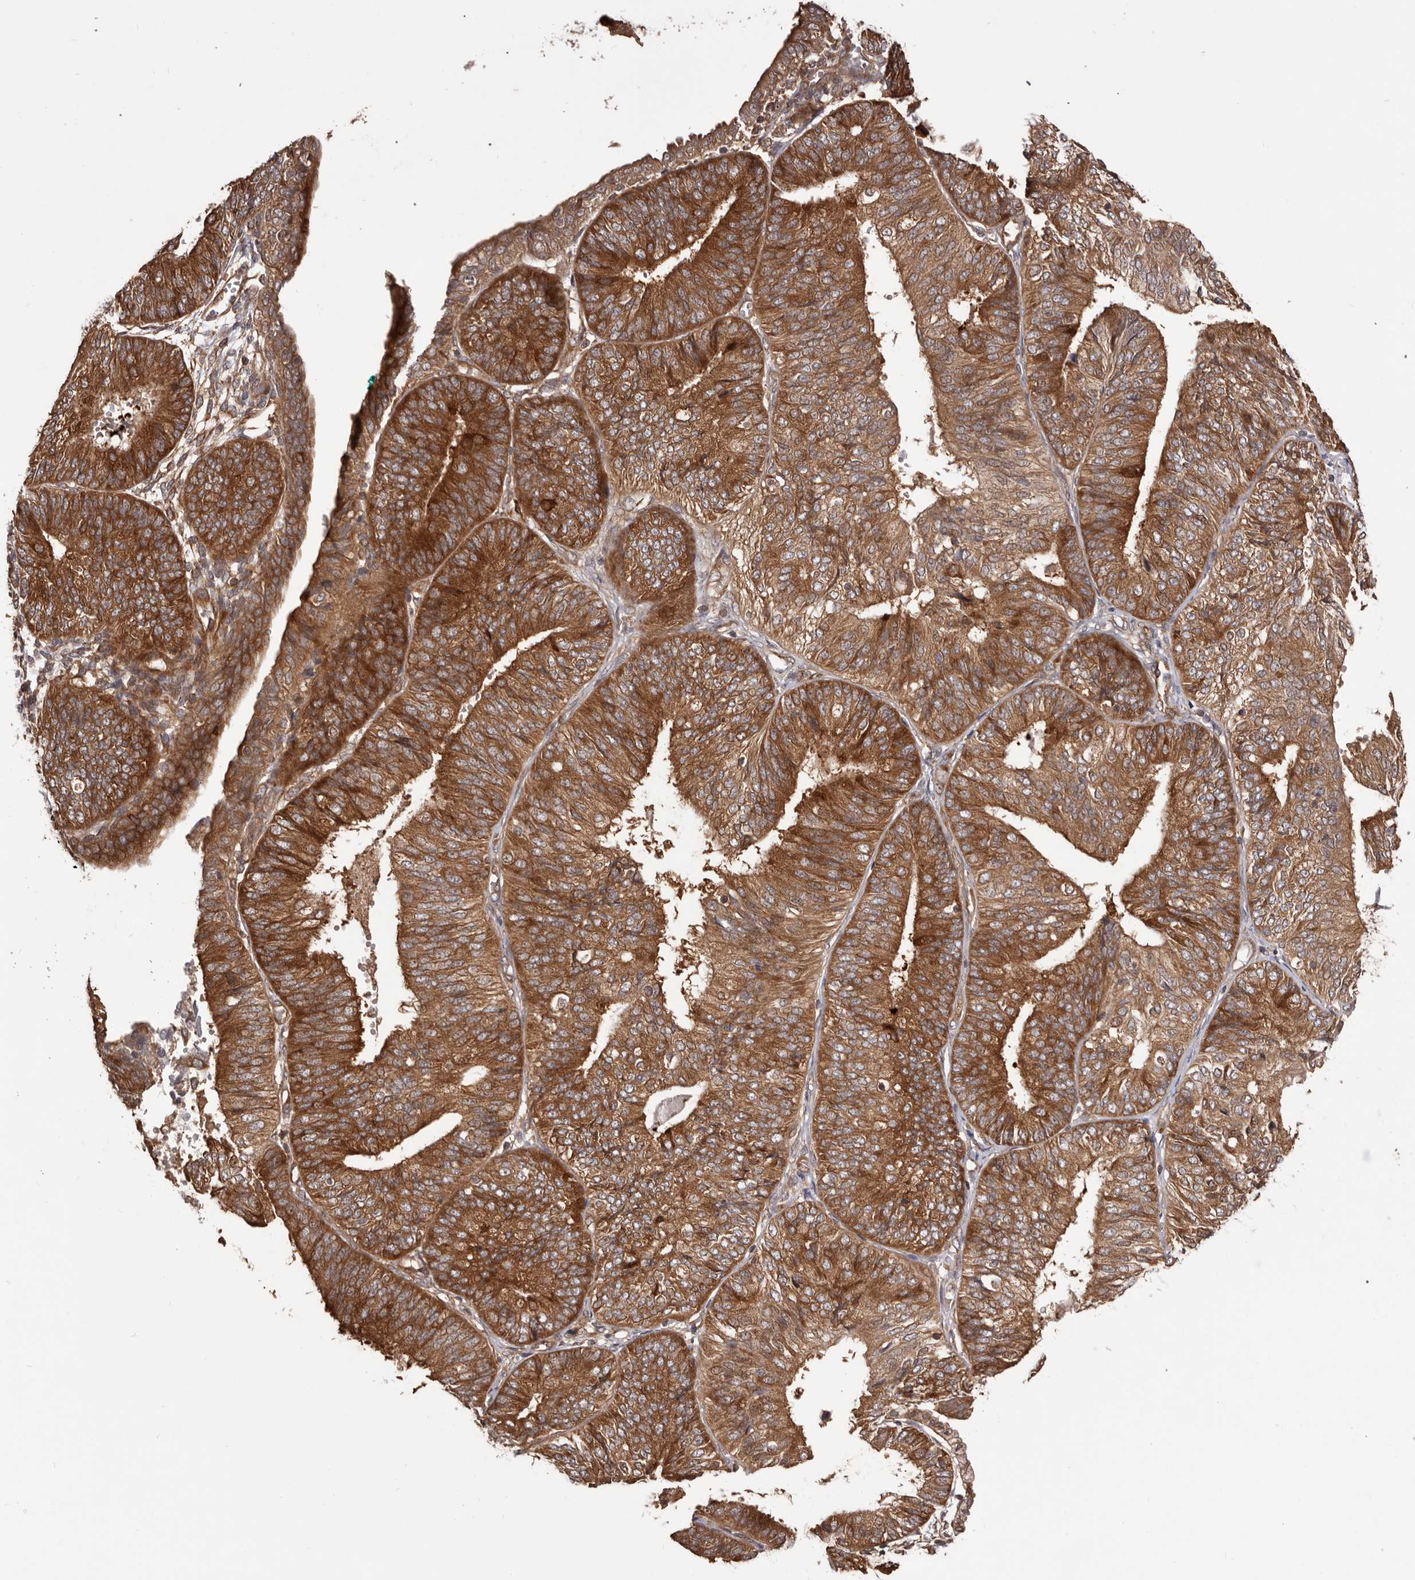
{"staining": {"intensity": "strong", "quantity": ">75%", "location": "cytoplasmic/membranous"}, "tissue": "endometrial cancer", "cell_type": "Tumor cells", "image_type": "cancer", "snomed": [{"axis": "morphology", "description": "Adenocarcinoma, NOS"}, {"axis": "topography", "description": "Endometrium"}], "caption": "Protein staining of endometrial adenocarcinoma tissue shows strong cytoplasmic/membranous staining in approximately >75% of tumor cells.", "gene": "HBS1L", "patient": {"sex": "female", "age": 58}}